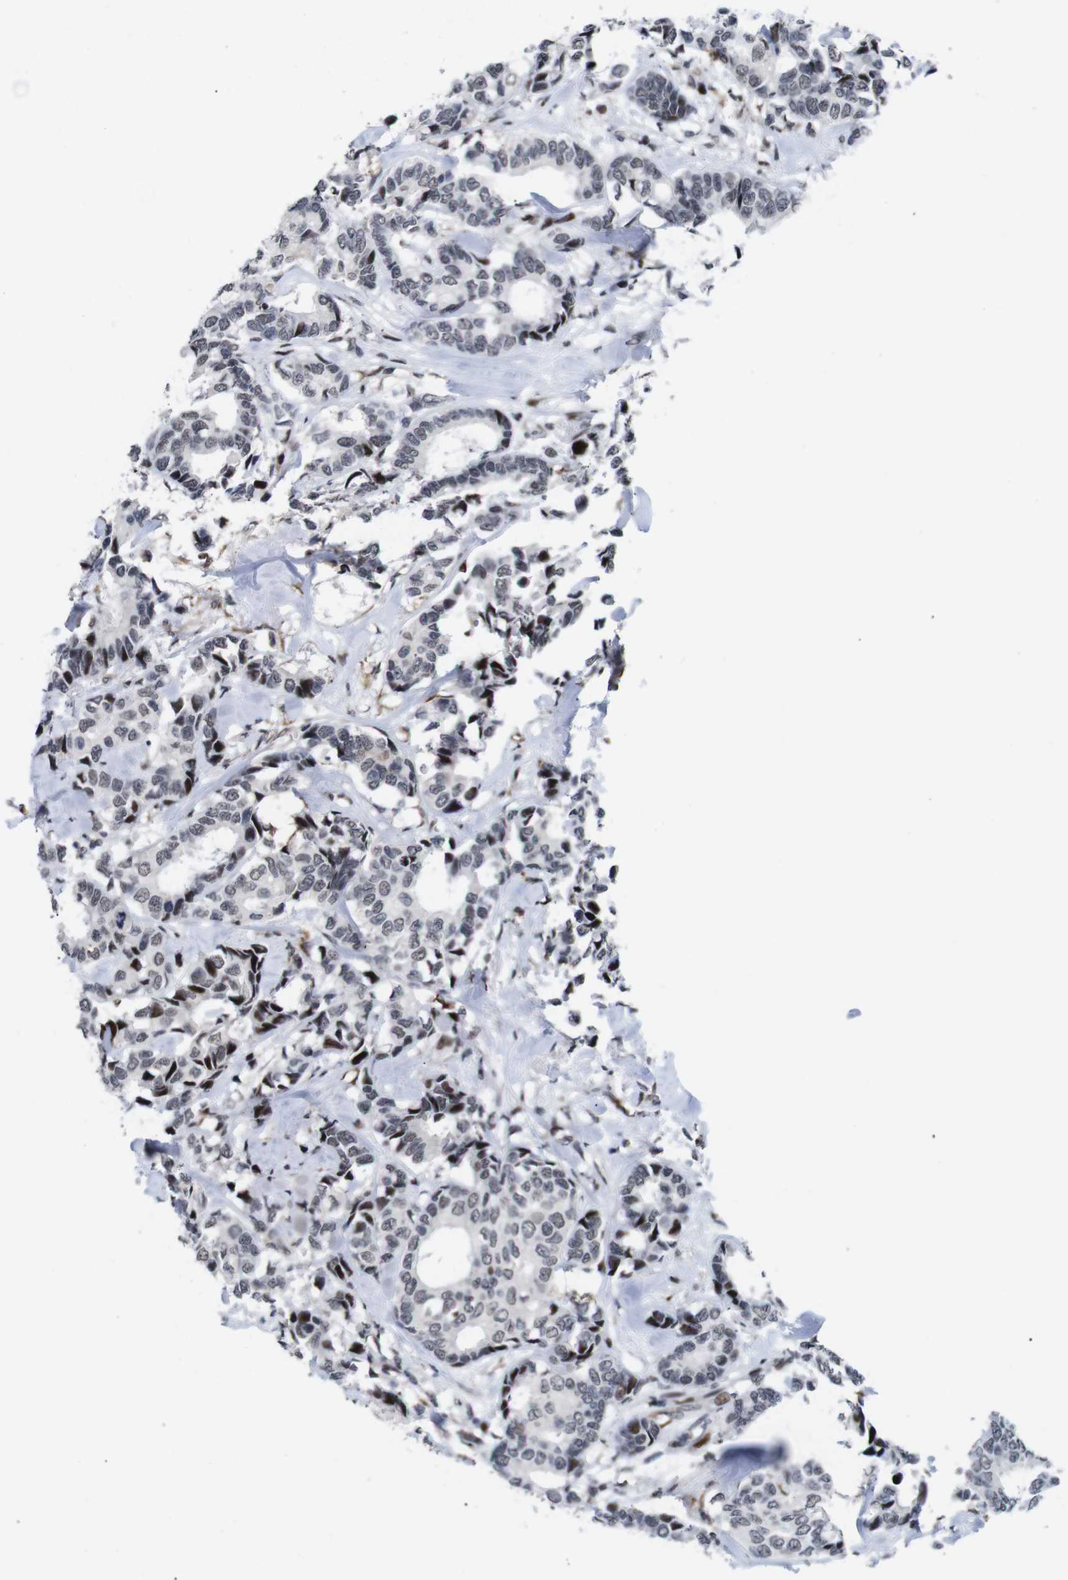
{"staining": {"intensity": "moderate", "quantity": "<25%", "location": "nuclear"}, "tissue": "breast cancer", "cell_type": "Tumor cells", "image_type": "cancer", "snomed": [{"axis": "morphology", "description": "Duct carcinoma"}, {"axis": "topography", "description": "Breast"}], "caption": "Protein staining demonstrates moderate nuclear positivity in about <25% of tumor cells in breast cancer (infiltrating ductal carcinoma).", "gene": "EIF4G1", "patient": {"sex": "female", "age": 87}}